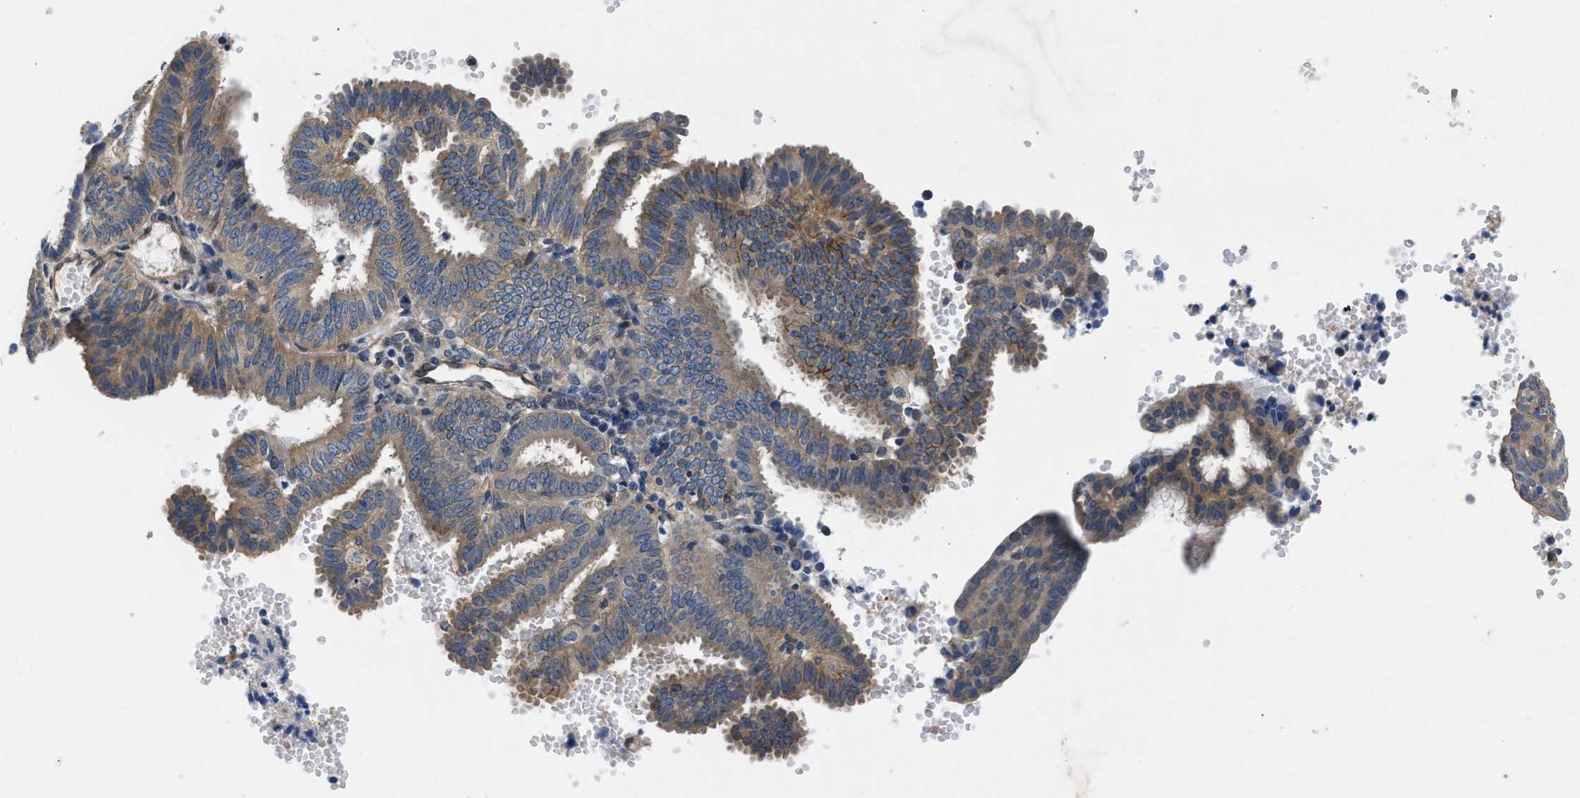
{"staining": {"intensity": "moderate", "quantity": ">75%", "location": "cytoplasmic/membranous"}, "tissue": "endometrial cancer", "cell_type": "Tumor cells", "image_type": "cancer", "snomed": [{"axis": "morphology", "description": "Adenocarcinoma, NOS"}, {"axis": "topography", "description": "Endometrium"}], "caption": "Protein expression analysis of endometrial cancer (adenocarcinoma) demonstrates moderate cytoplasmic/membranous expression in about >75% of tumor cells.", "gene": "COPS2", "patient": {"sex": "female", "age": 58}}